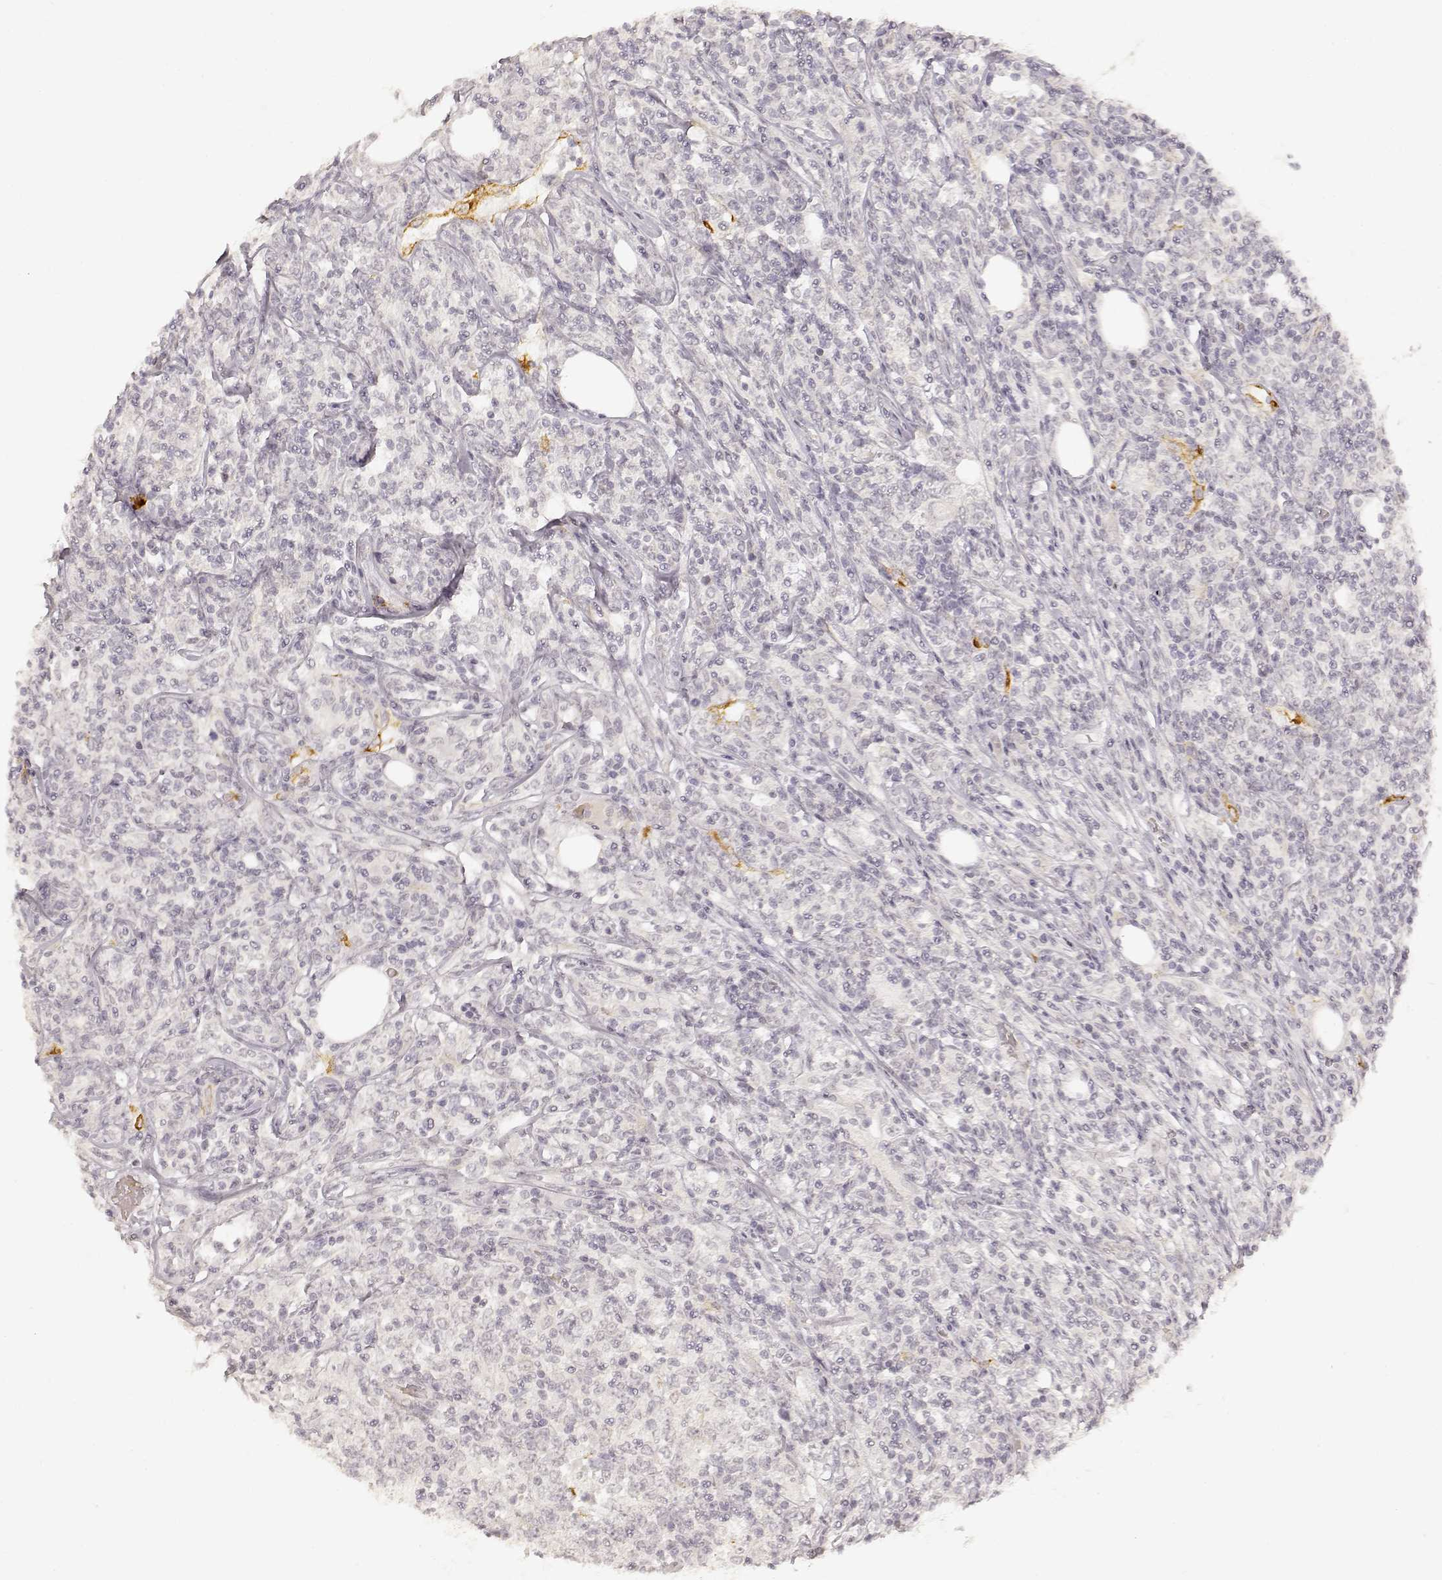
{"staining": {"intensity": "negative", "quantity": "none", "location": "none"}, "tissue": "lymphoma", "cell_type": "Tumor cells", "image_type": "cancer", "snomed": [{"axis": "morphology", "description": "Malignant lymphoma, non-Hodgkin's type, High grade"}, {"axis": "topography", "description": "Lymph node"}], "caption": "Tumor cells are negative for brown protein staining in malignant lymphoma, non-Hodgkin's type (high-grade).", "gene": "LAMC2", "patient": {"sex": "female", "age": 84}}